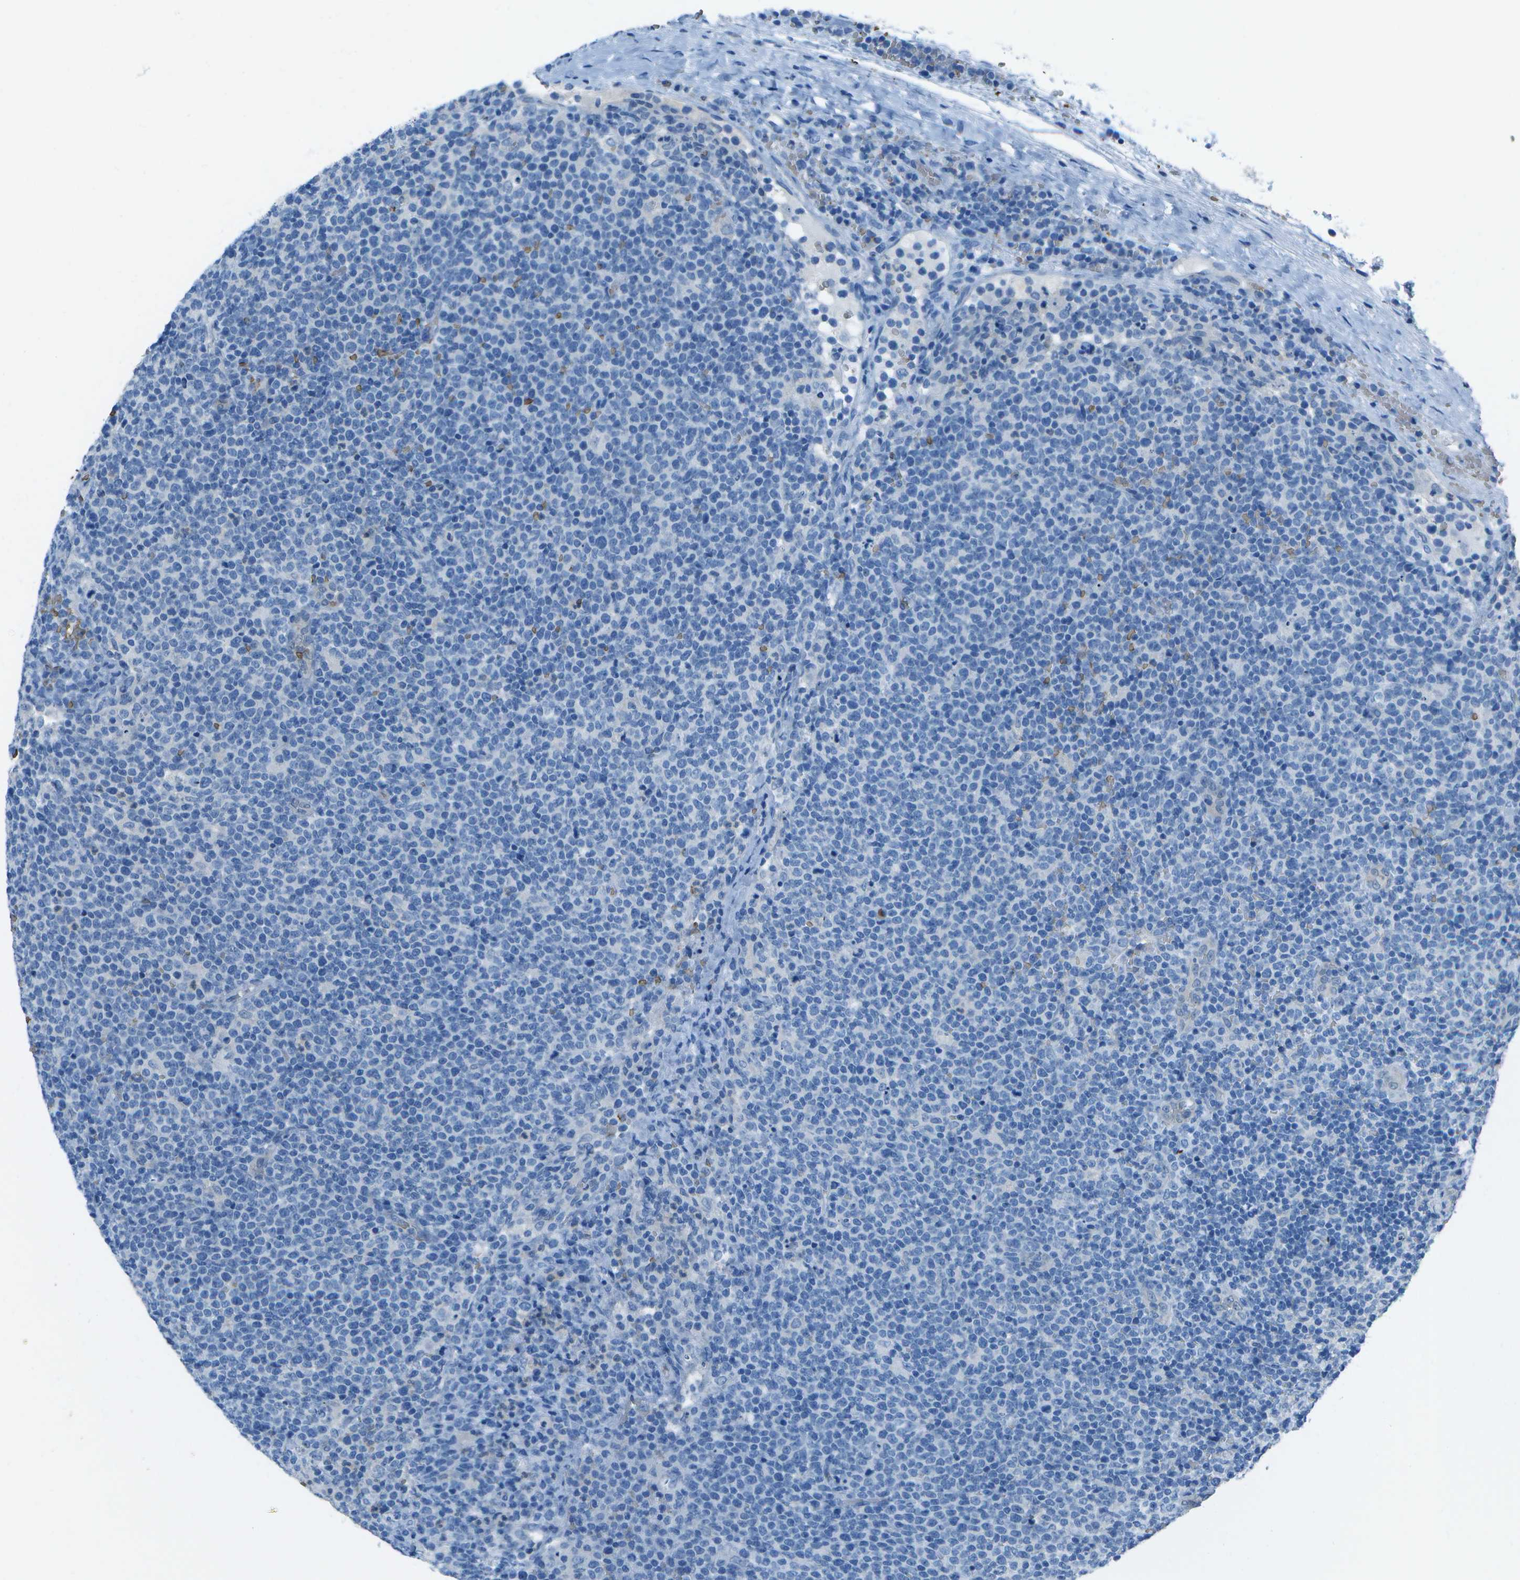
{"staining": {"intensity": "negative", "quantity": "none", "location": "none"}, "tissue": "lymphoma", "cell_type": "Tumor cells", "image_type": "cancer", "snomed": [{"axis": "morphology", "description": "Malignant lymphoma, non-Hodgkin's type, High grade"}, {"axis": "topography", "description": "Lymph node"}], "caption": "Lymphoma was stained to show a protein in brown. There is no significant expression in tumor cells.", "gene": "ASL", "patient": {"sex": "male", "age": 61}}